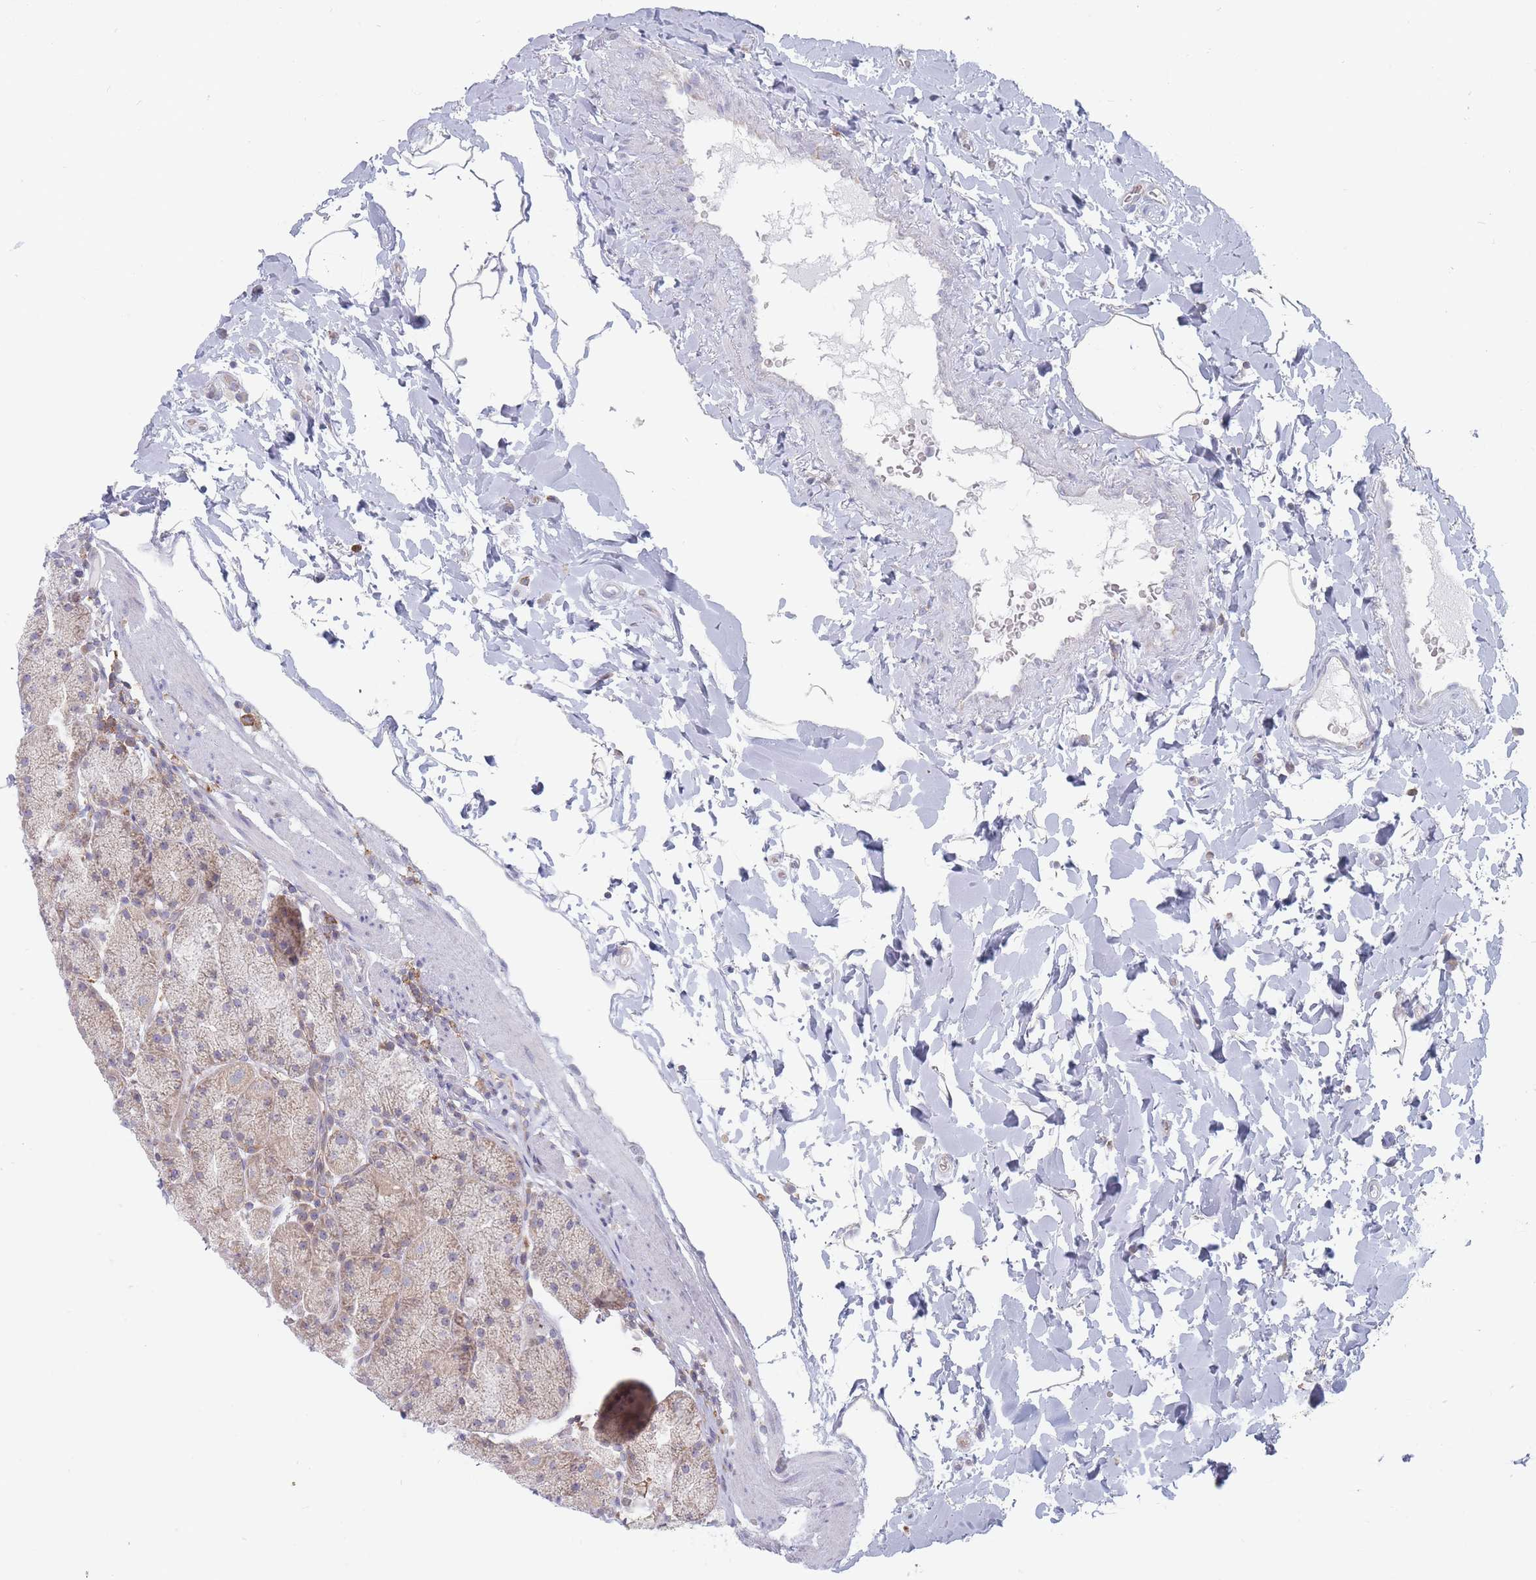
{"staining": {"intensity": "moderate", "quantity": "25%-75%", "location": "cytoplasmic/membranous"}, "tissue": "stomach", "cell_type": "Glandular cells", "image_type": "normal", "snomed": [{"axis": "morphology", "description": "Normal tissue, NOS"}, {"axis": "topography", "description": "Stomach, upper"}, {"axis": "topography", "description": "Stomach, lower"}], "caption": "Protein expression analysis of normal stomach shows moderate cytoplasmic/membranous positivity in approximately 25%-75% of glandular cells.", "gene": "MAP1S", "patient": {"sex": "male", "age": 67}}